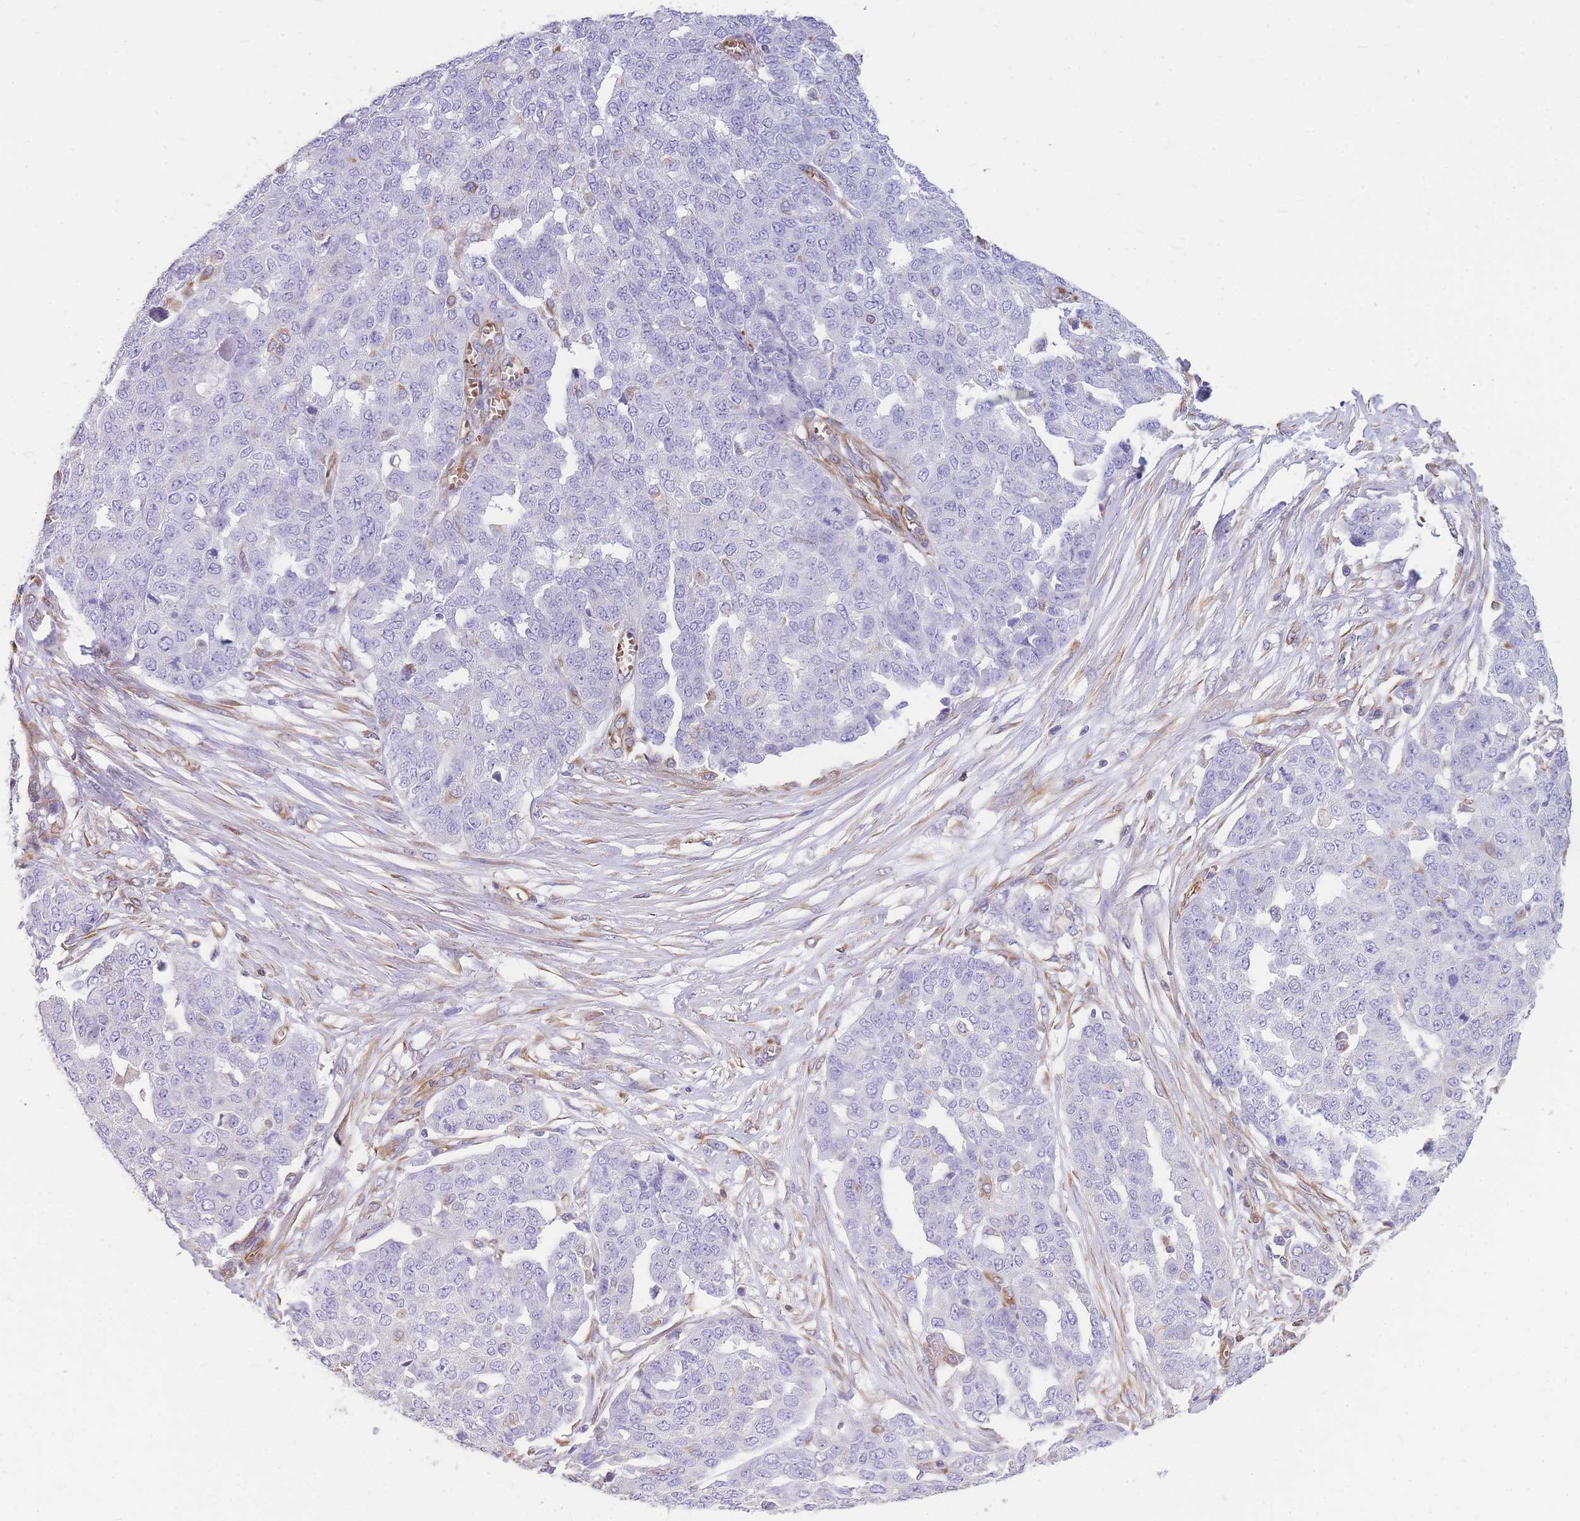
{"staining": {"intensity": "negative", "quantity": "none", "location": "none"}, "tissue": "ovarian cancer", "cell_type": "Tumor cells", "image_type": "cancer", "snomed": [{"axis": "morphology", "description": "Cystadenocarcinoma, serous, NOS"}, {"axis": "topography", "description": "Soft tissue"}, {"axis": "topography", "description": "Ovary"}], "caption": "The histopathology image shows no significant expression in tumor cells of ovarian cancer (serous cystadenocarcinoma).", "gene": "ANKRD53", "patient": {"sex": "female", "age": 57}}